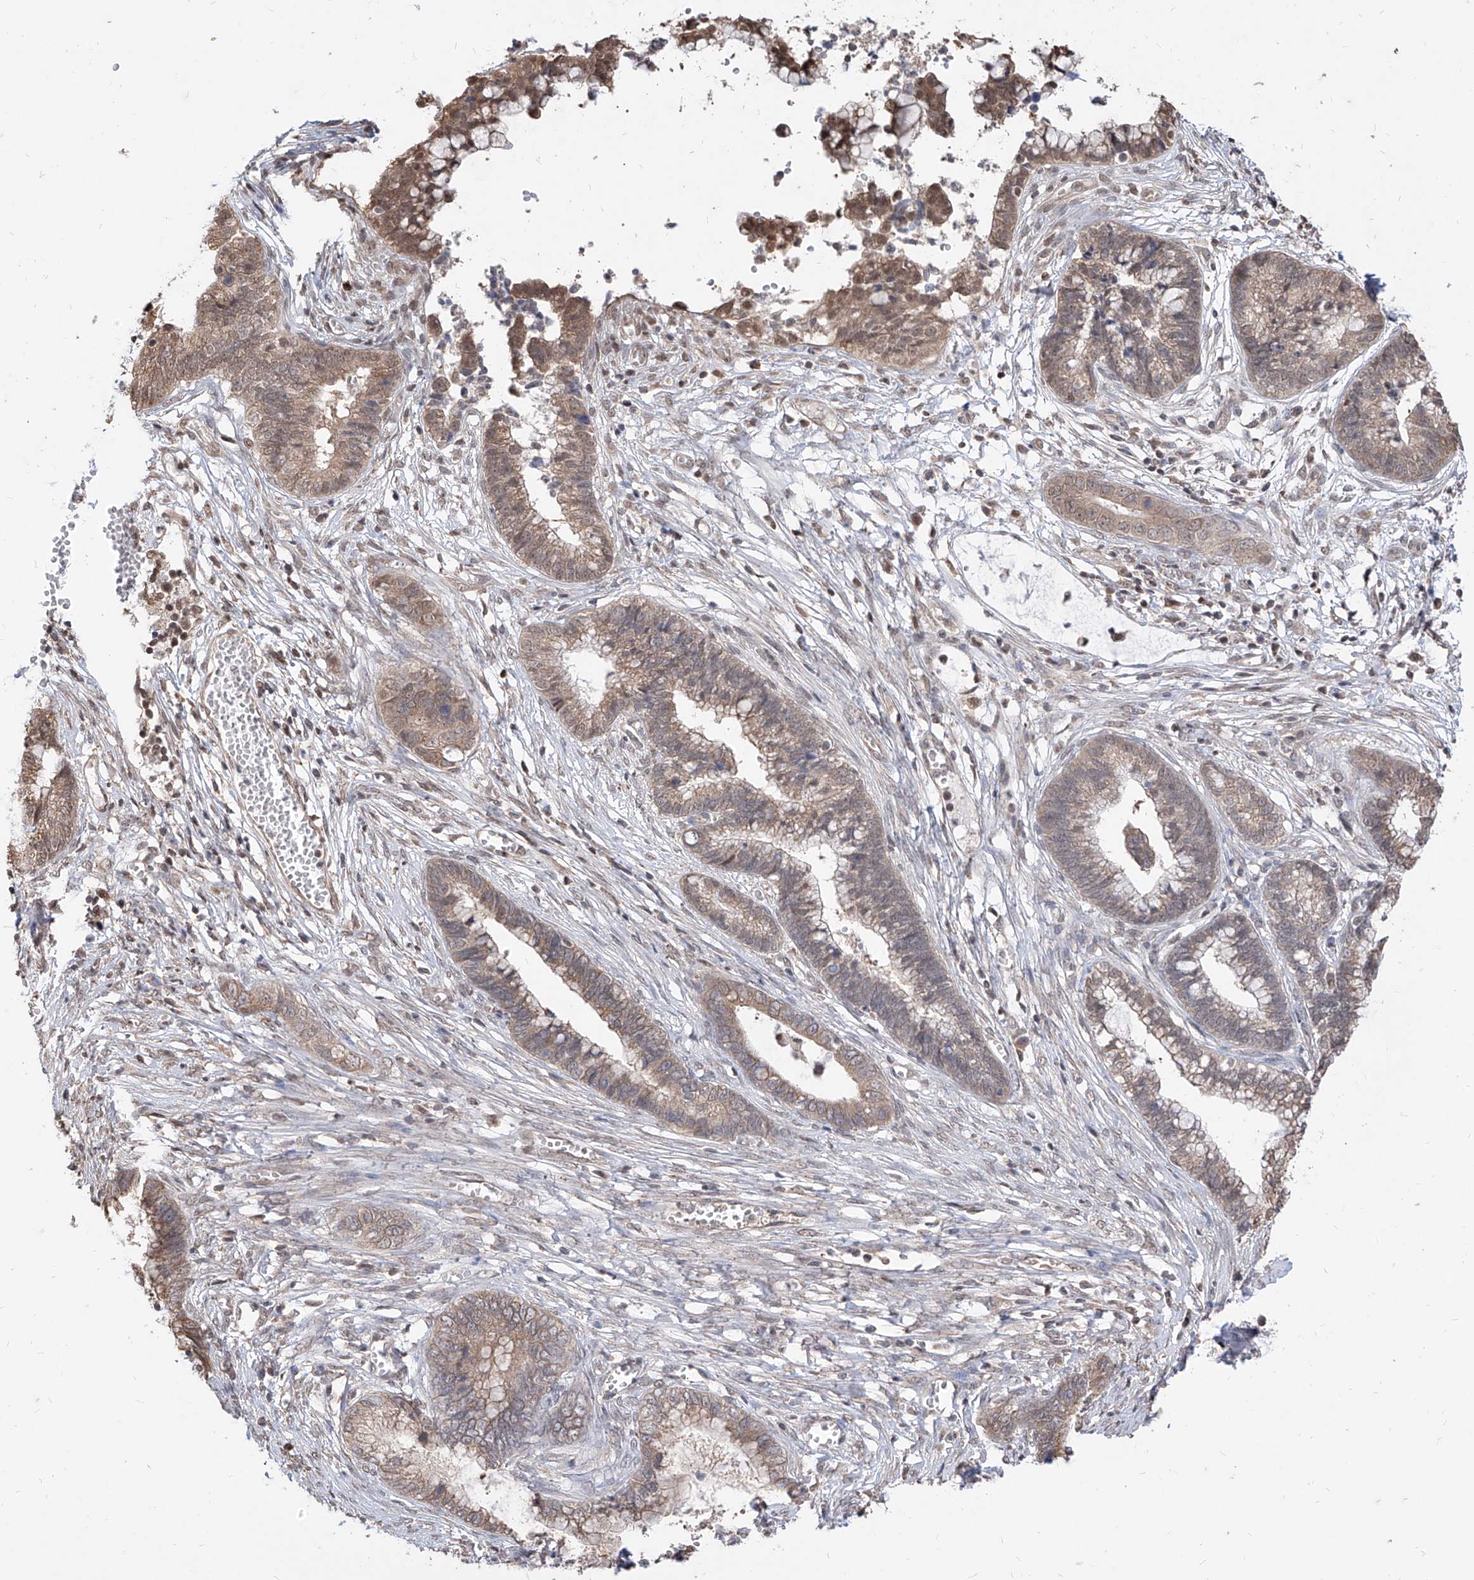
{"staining": {"intensity": "moderate", "quantity": ">75%", "location": "cytoplasmic/membranous"}, "tissue": "cervical cancer", "cell_type": "Tumor cells", "image_type": "cancer", "snomed": [{"axis": "morphology", "description": "Adenocarcinoma, NOS"}, {"axis": "topography", "description": "Cervix"}], "caption": "Immunohistochemistry (IHC) (DAB) staining of cervical adenocarcinoma shows moderate cytoplasmic/membranous protein positivity in approximately >75% of tumor cells.", "gene": "C8orf82", "patient": {"sex": "female", "age": 44}}